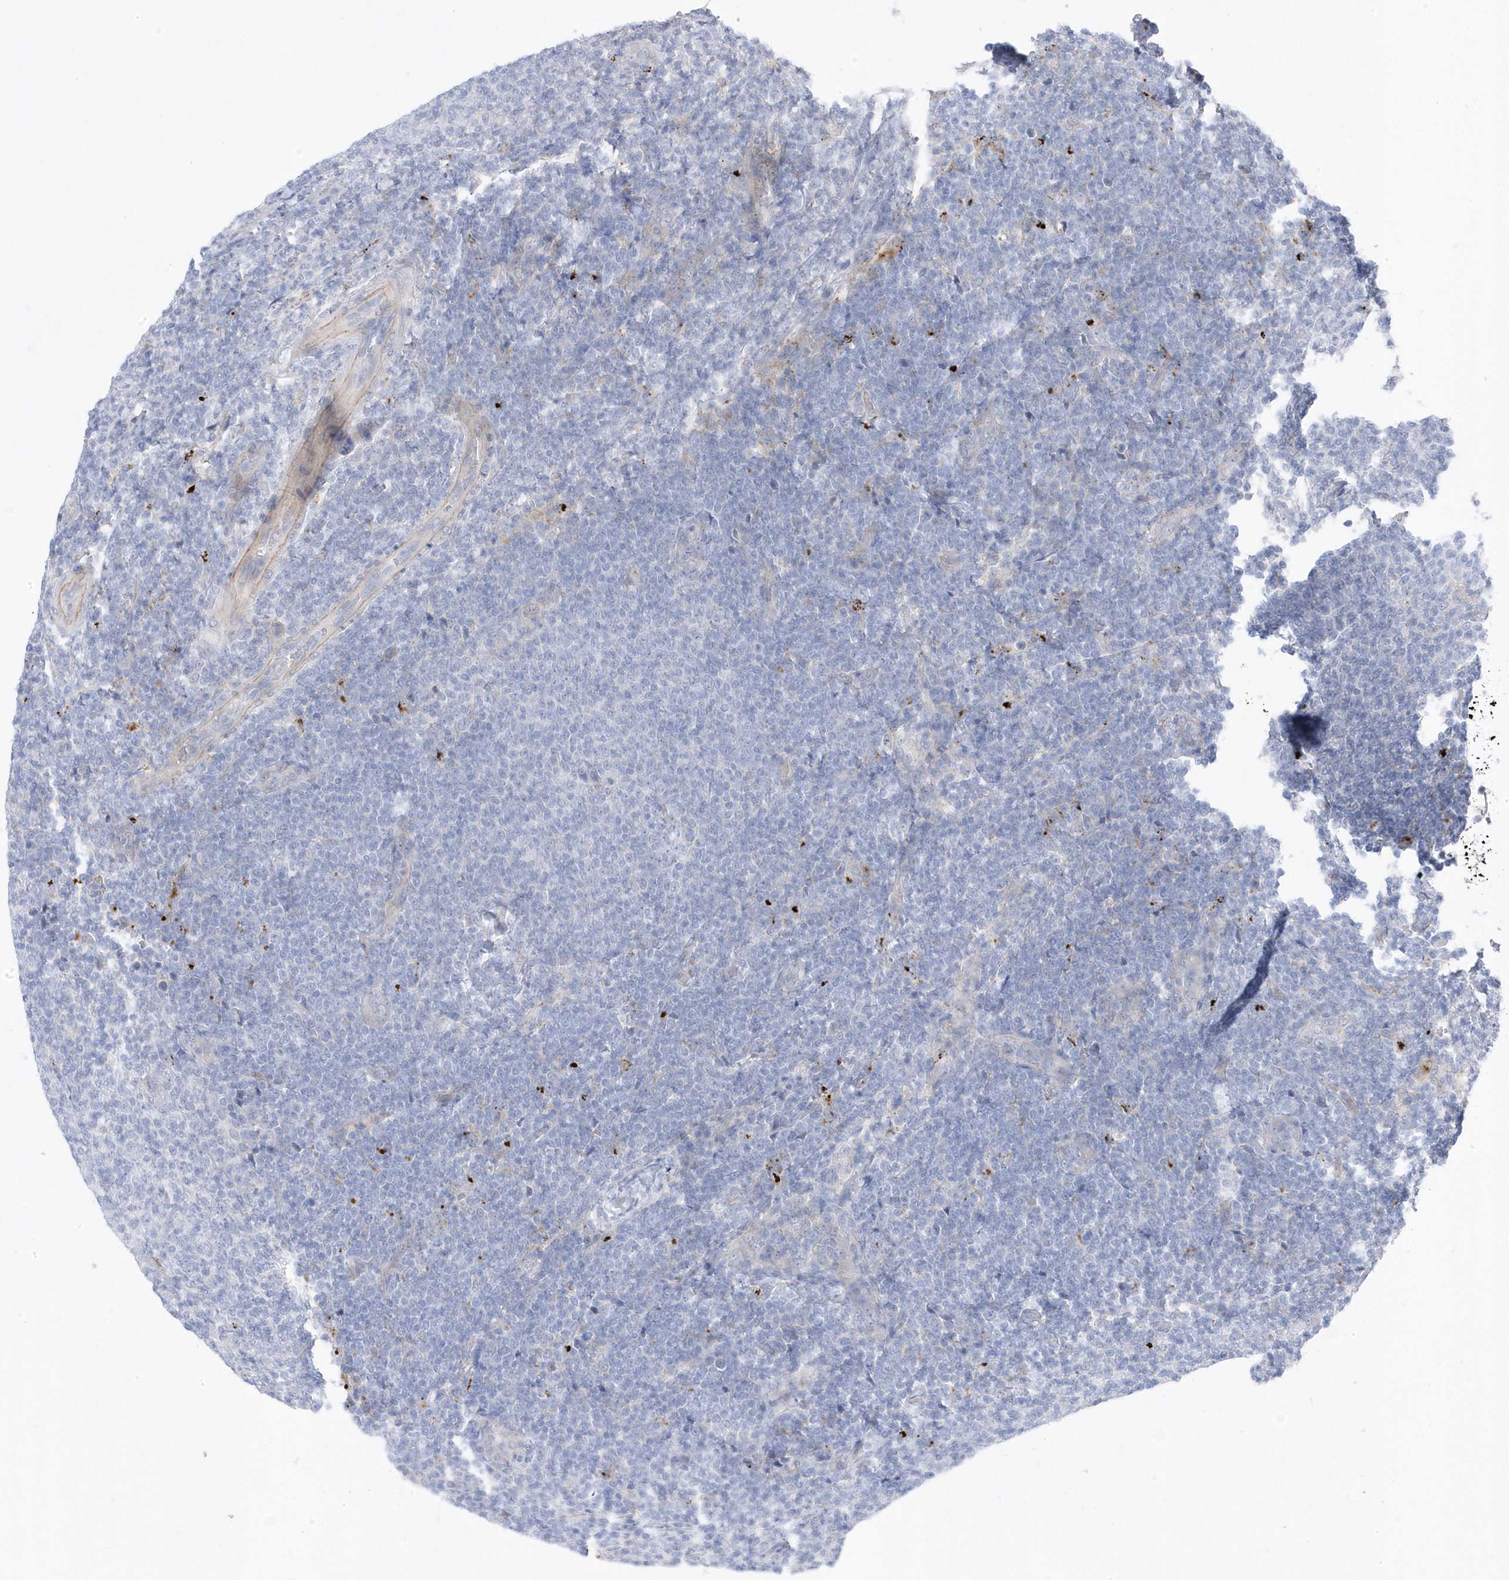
{"staining": {"intensity": "negative", "quantity": "none", "location": "none"}, "tissue": "lymphoma", "cell_type": "Tumor cells", "image_type": "cancer", "snomed": [{"axis": "morphology", "description": "Malignant lymphoma, non-Hodgkin's type, Low grade"}, {"axis": "topography", "description": "Lymph node"}], "caption": "Tumor cells show no significant expression in lymphoma.", "gene": "ANAPC1", "patient": {"sex": "male", "age": 66}}